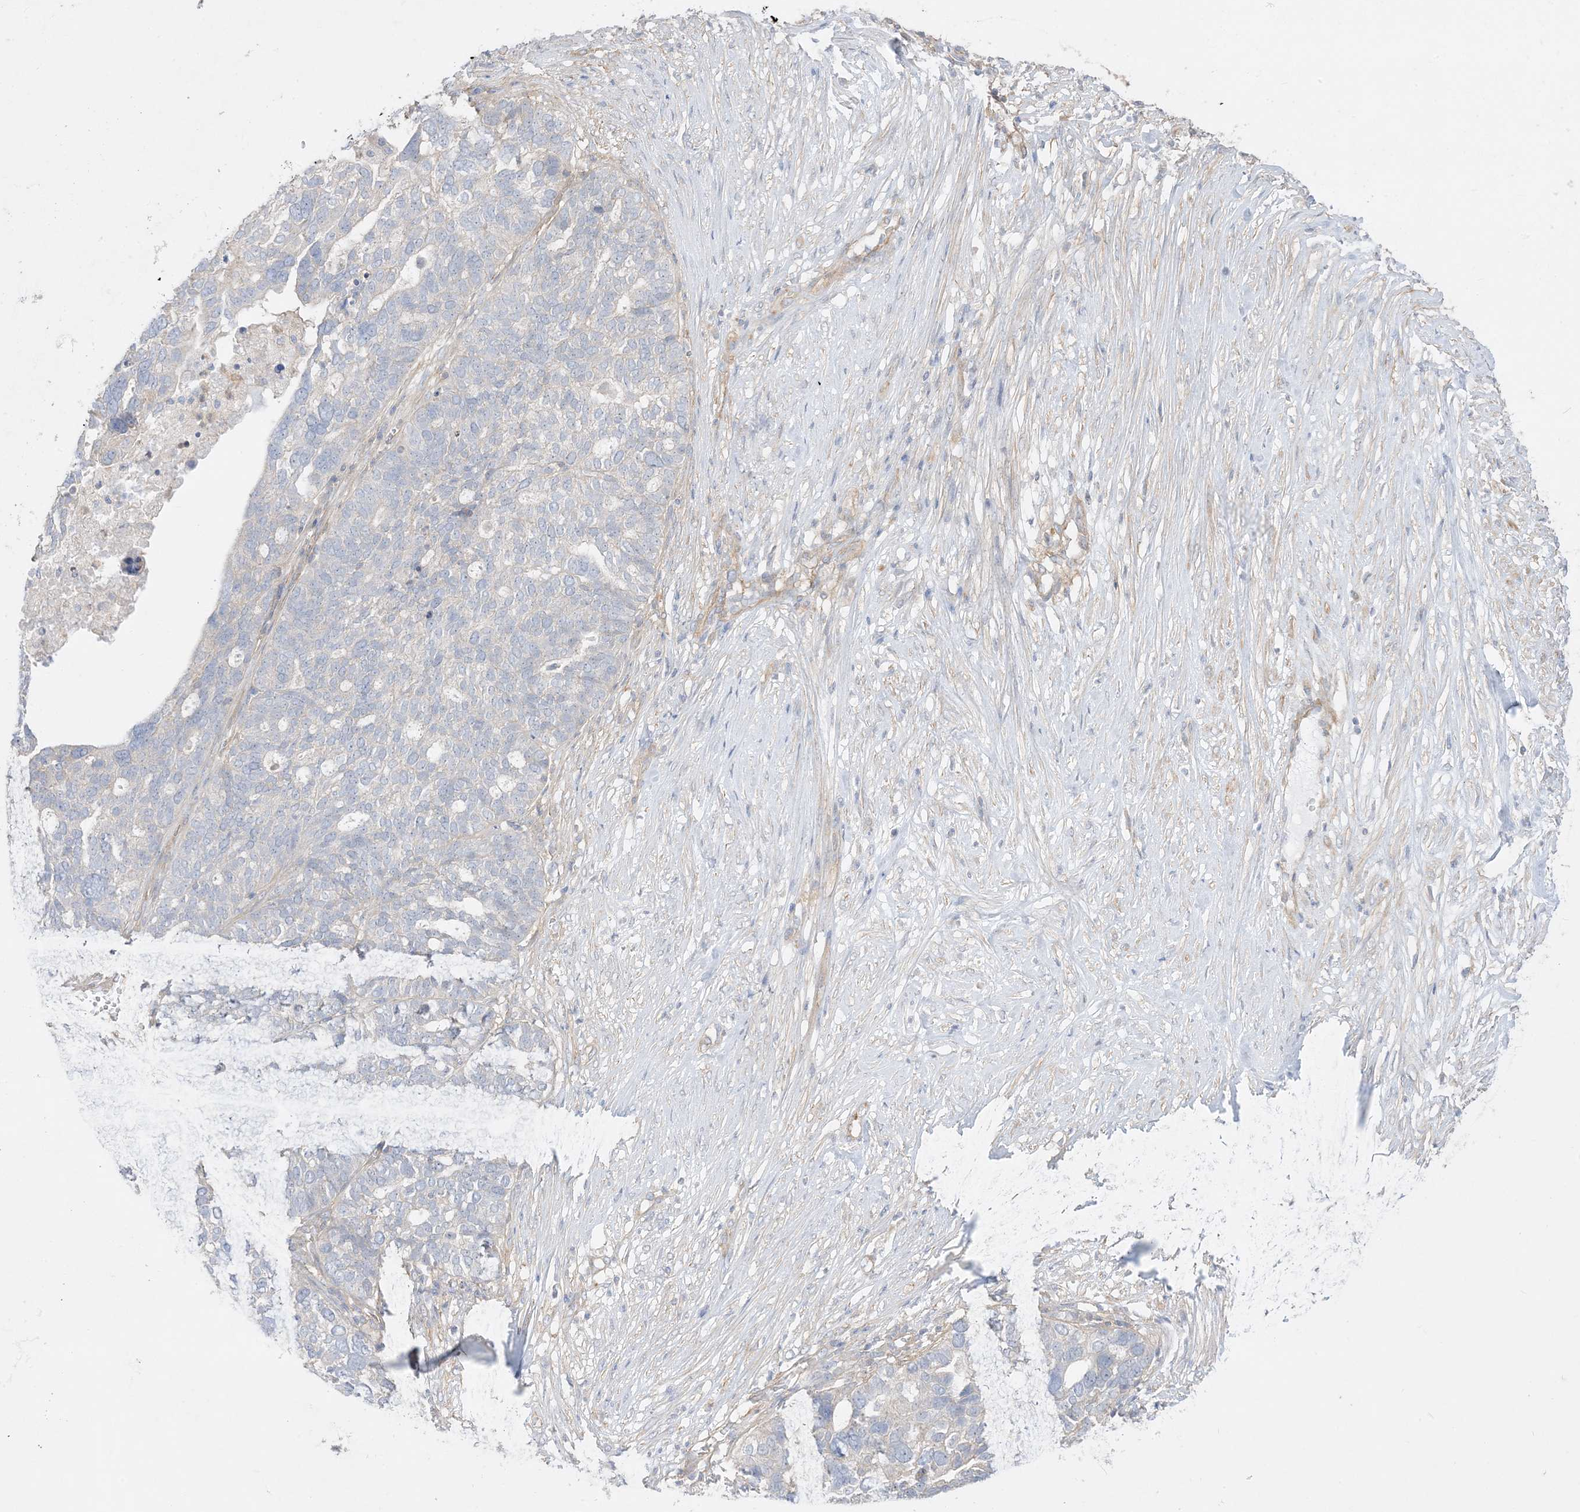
{"staining": {"intensity": "negative", "quantity": "none", "location": "none"}, "tissue": "ovarian cancer", "cell_type": "Tumor cells", "image_type": "cancer", "snomed": [{"axis": "morphology", "description": "Cystadenocarcinoma, serous, NOS"}, {"axis": "topography", "description": "Ovary"}], "caption": "A high-resolution histopathology image shows immunohistochemistry (IHC) staining of serous cystadenocarcinoma (ovarian), which exhibits no significant expression in tumor cells.", "gene": "ARHGEF9", "patient": {"sex": "female", "age": 59}}